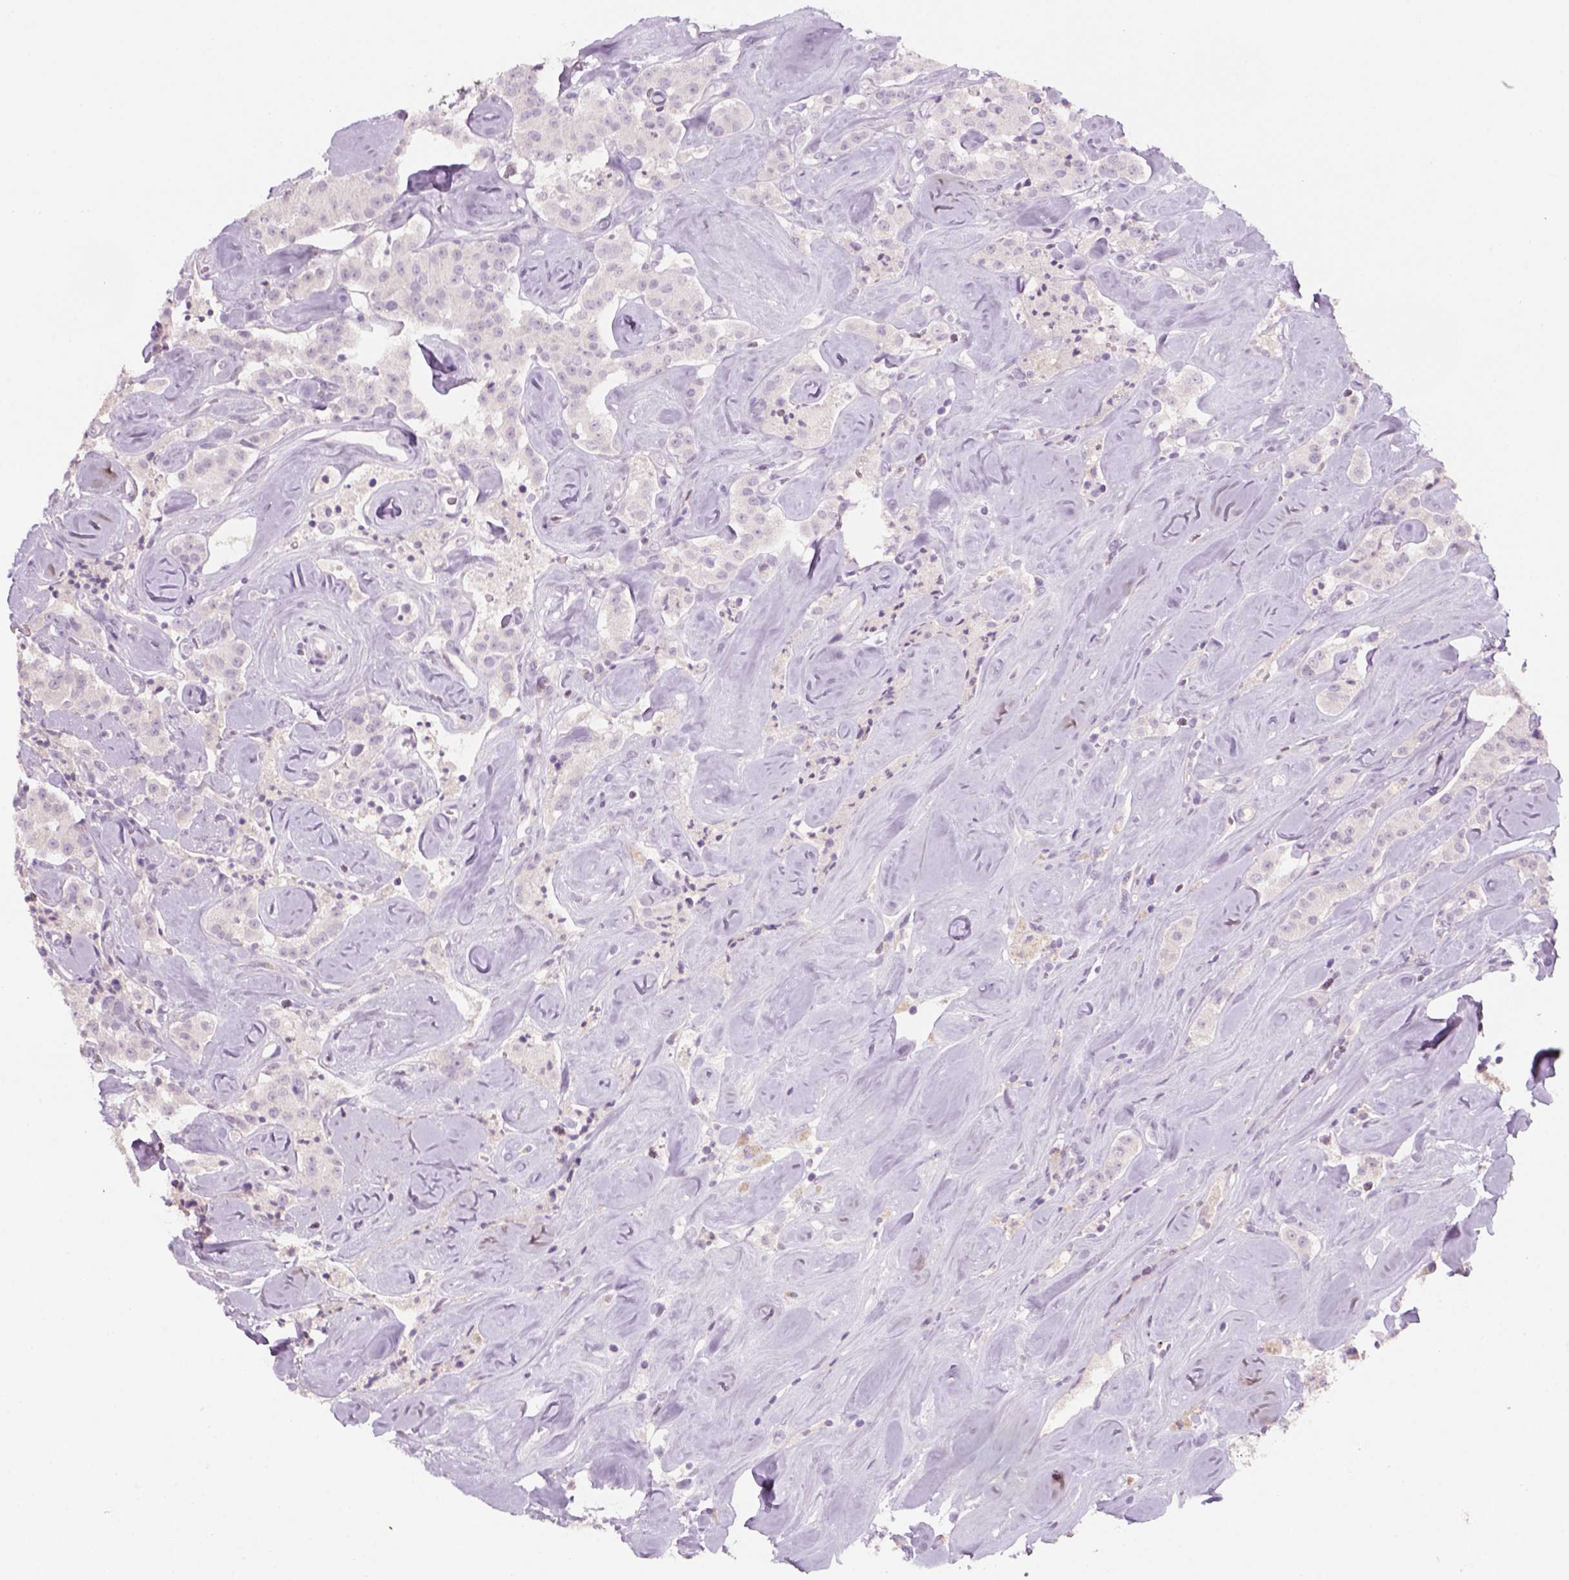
{"staining": {"intensity": "negative", "quantity": "none", "location": "none"}, "tissue": "carcinoid", "cell_type": "Tumor cells", "image_type": "cancer", "snomed": [{"axis": "morphology", "description": "Carcinoid, malignant, NOS"}, {"axis": "topography", "description": "Pancreas"}], "caption": "Tumor cells are negative for brown protein staining in carcinoid (malignant). (DAB IHC with hematoxylin counter stain).", "gene": "GFI1B", "patient": {"sex": "male", "age": 41}}